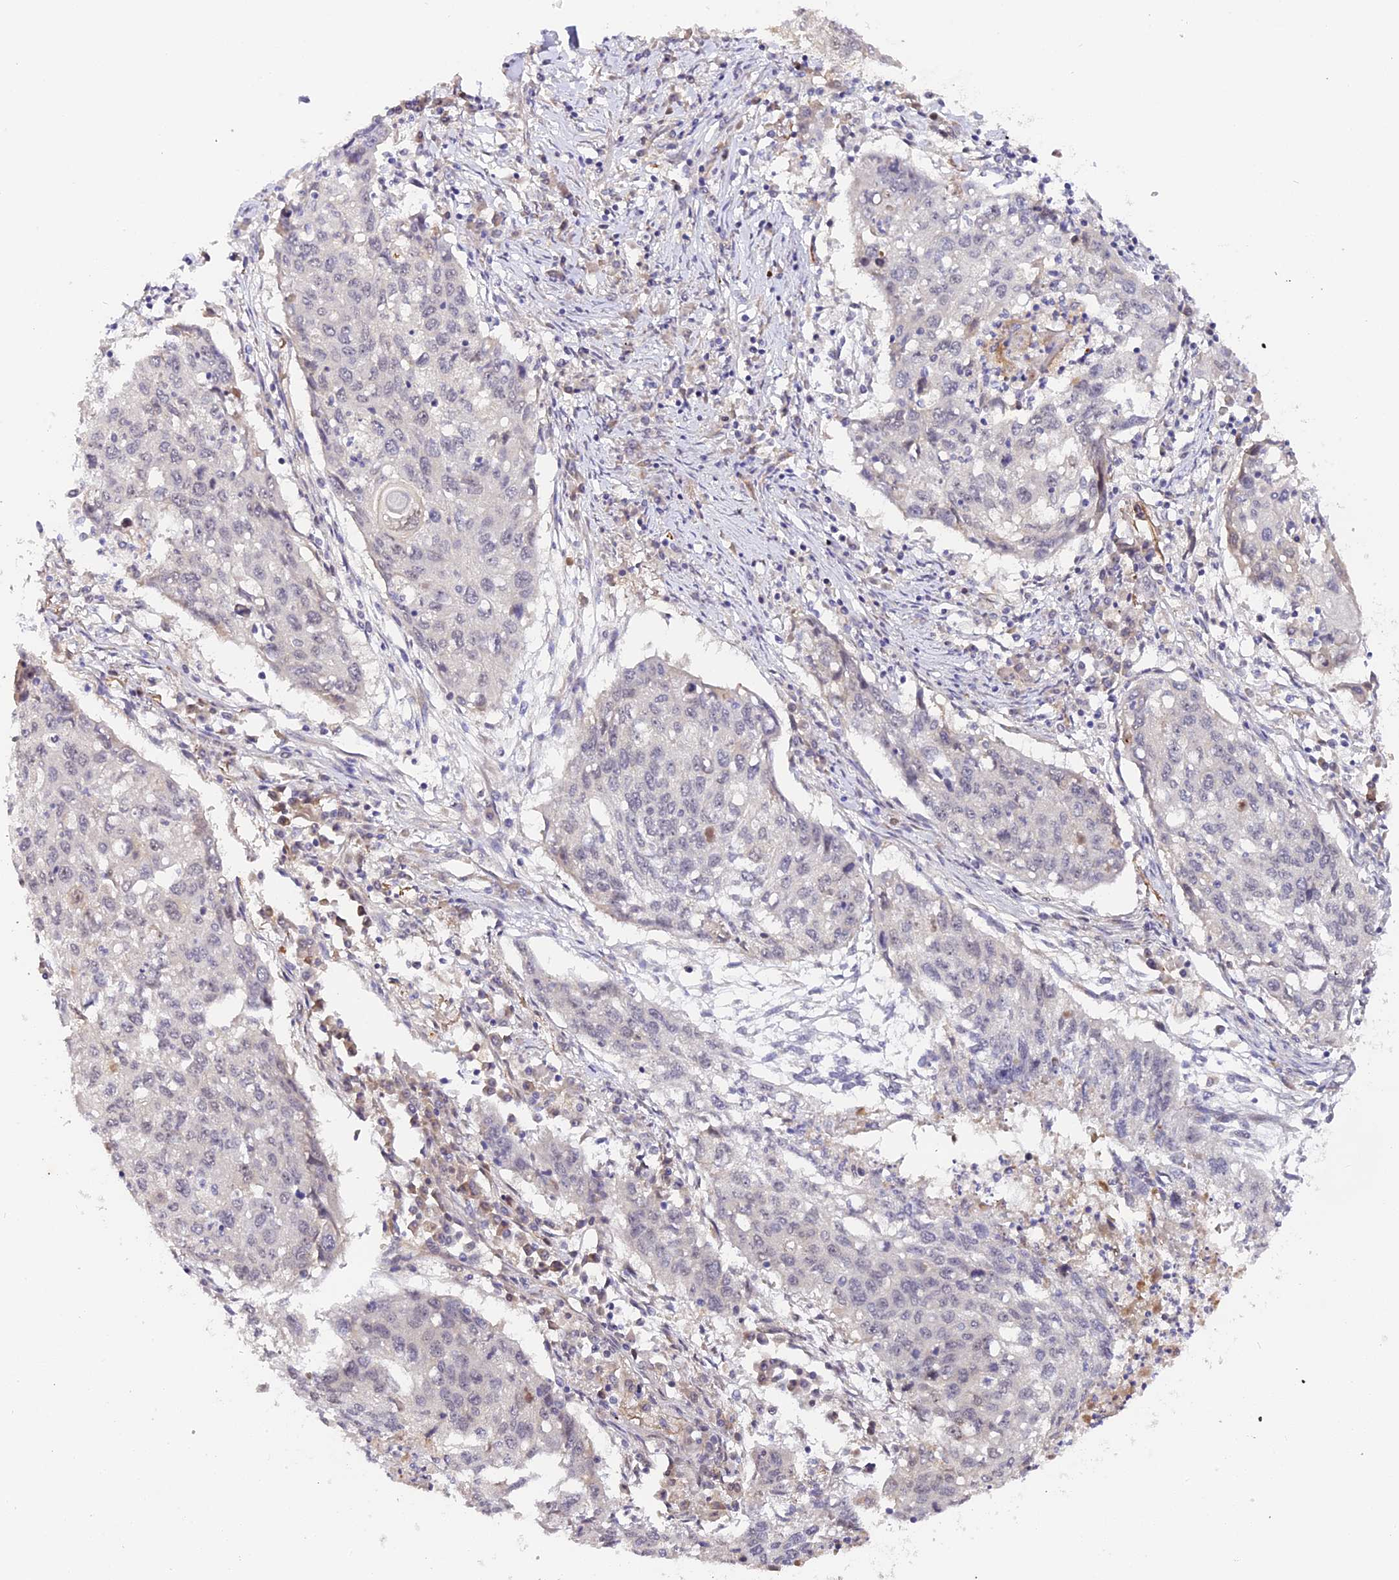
{"staining": {"intensity": "negative", "quantity": "none", "location": "none"}, "tissue": "lung cancer", "cell_type": "Tumor cells", "image_type": "cancer", "snomed": [{"axis": "morphology", "description": "Squamous cell carcinoma, NOS"}, {"axis": "topography", "description": "Lung"}], "caption": "Immunohistochemistry (IHC) histopathology image of neoplastic tissue: lung squamous cell carcinoma stained with DAB (3,3'-diaminobenzidine) displays no significant protein expression in tumor cells.", "gene": "IMPACT", "patient": {"sex": "female", "age": 63}}